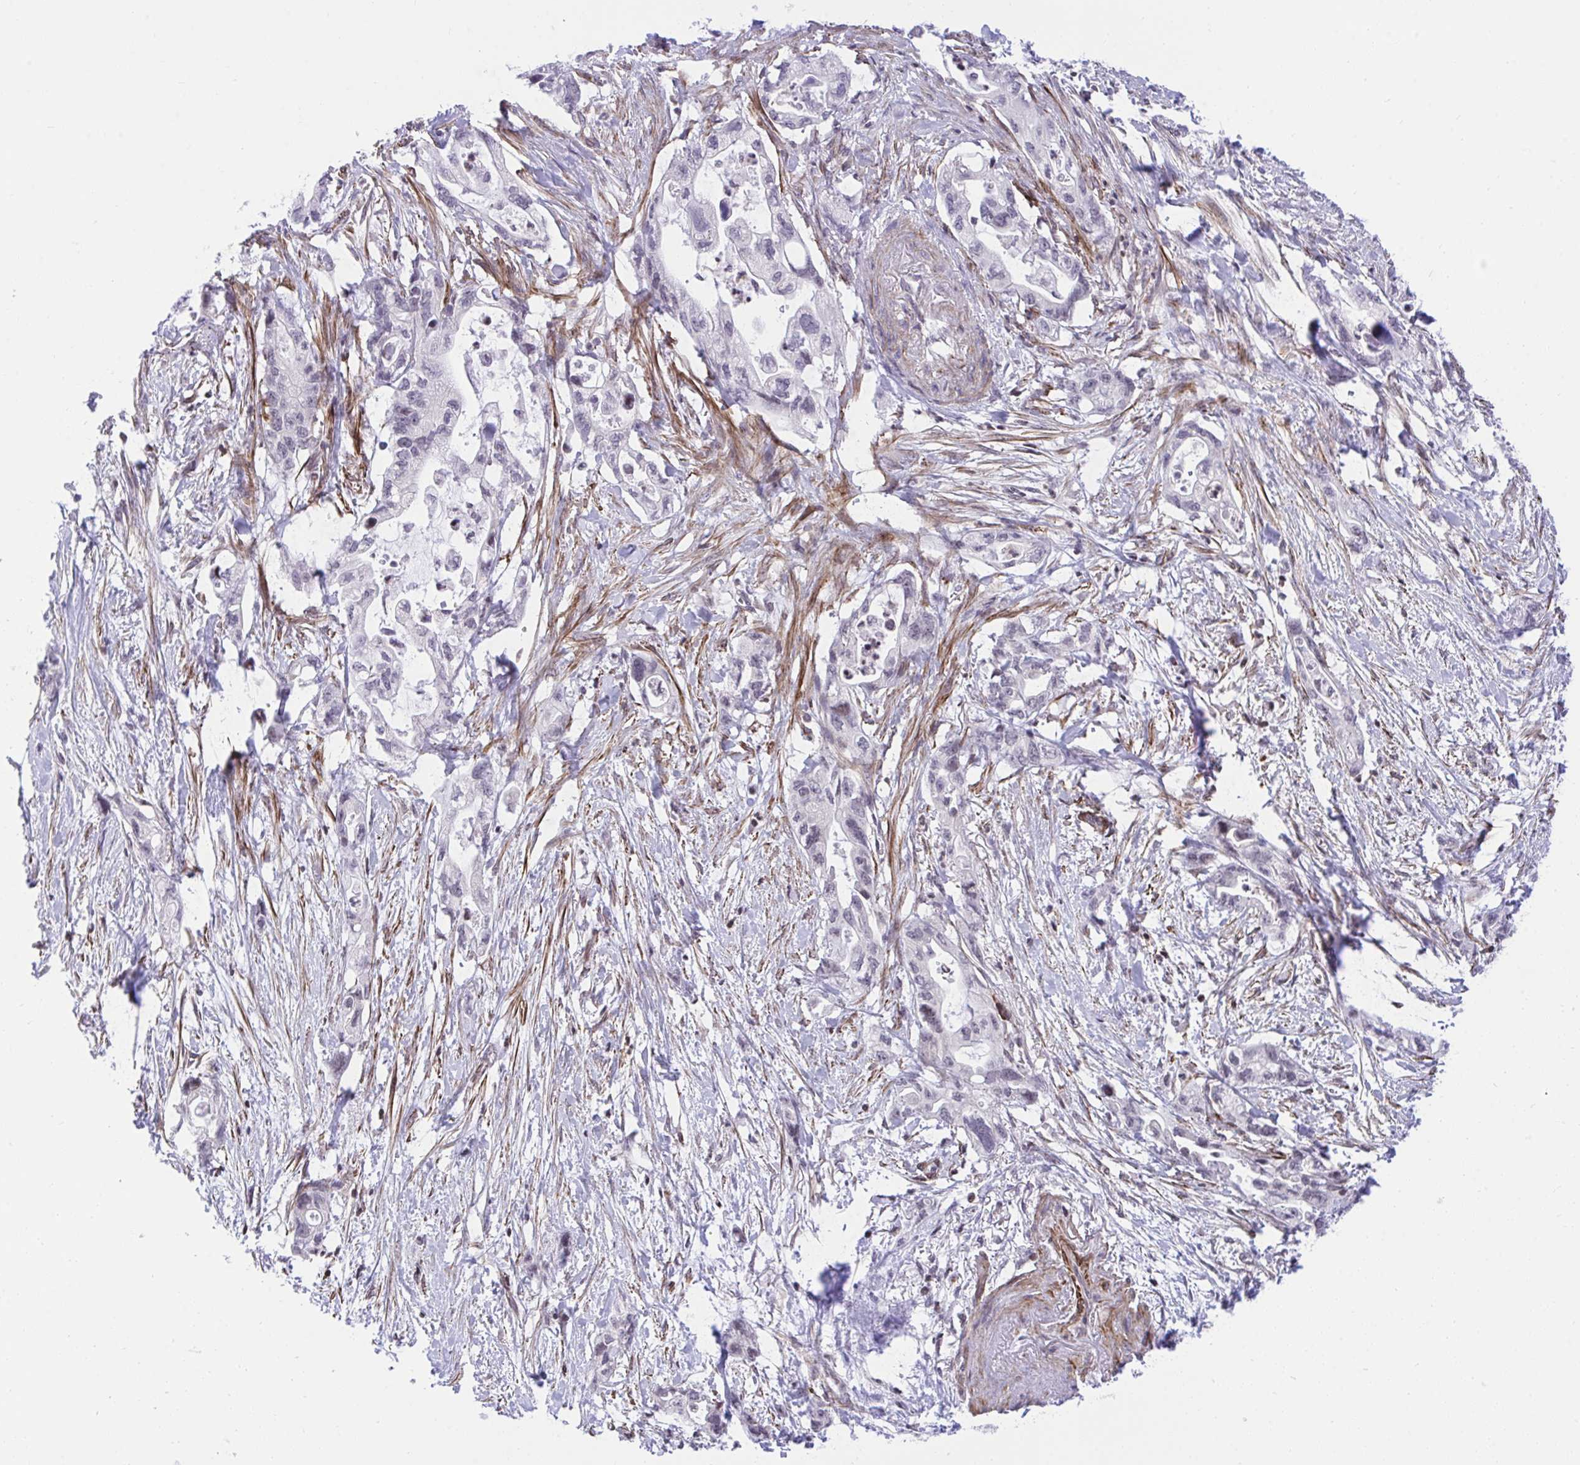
{"staining": {"intensity": "negative", "quantity": "none", "location": "none"}, "tissue": "pancreatic cancer", "cell_type": "Tumor cells", "image_type": "cancer", "snomed": [{"axis": "morphology", "description": "Adenocarcinoma, NOS"}, {"axis": "topography", "description": "Pancreas"}], "caption": "The micrograph shows no significant positivity in tumor cells of pancreatic adenocarcinoma.", "gene": "KCNN4", "patient": {"sex": "female", "age": 72}}